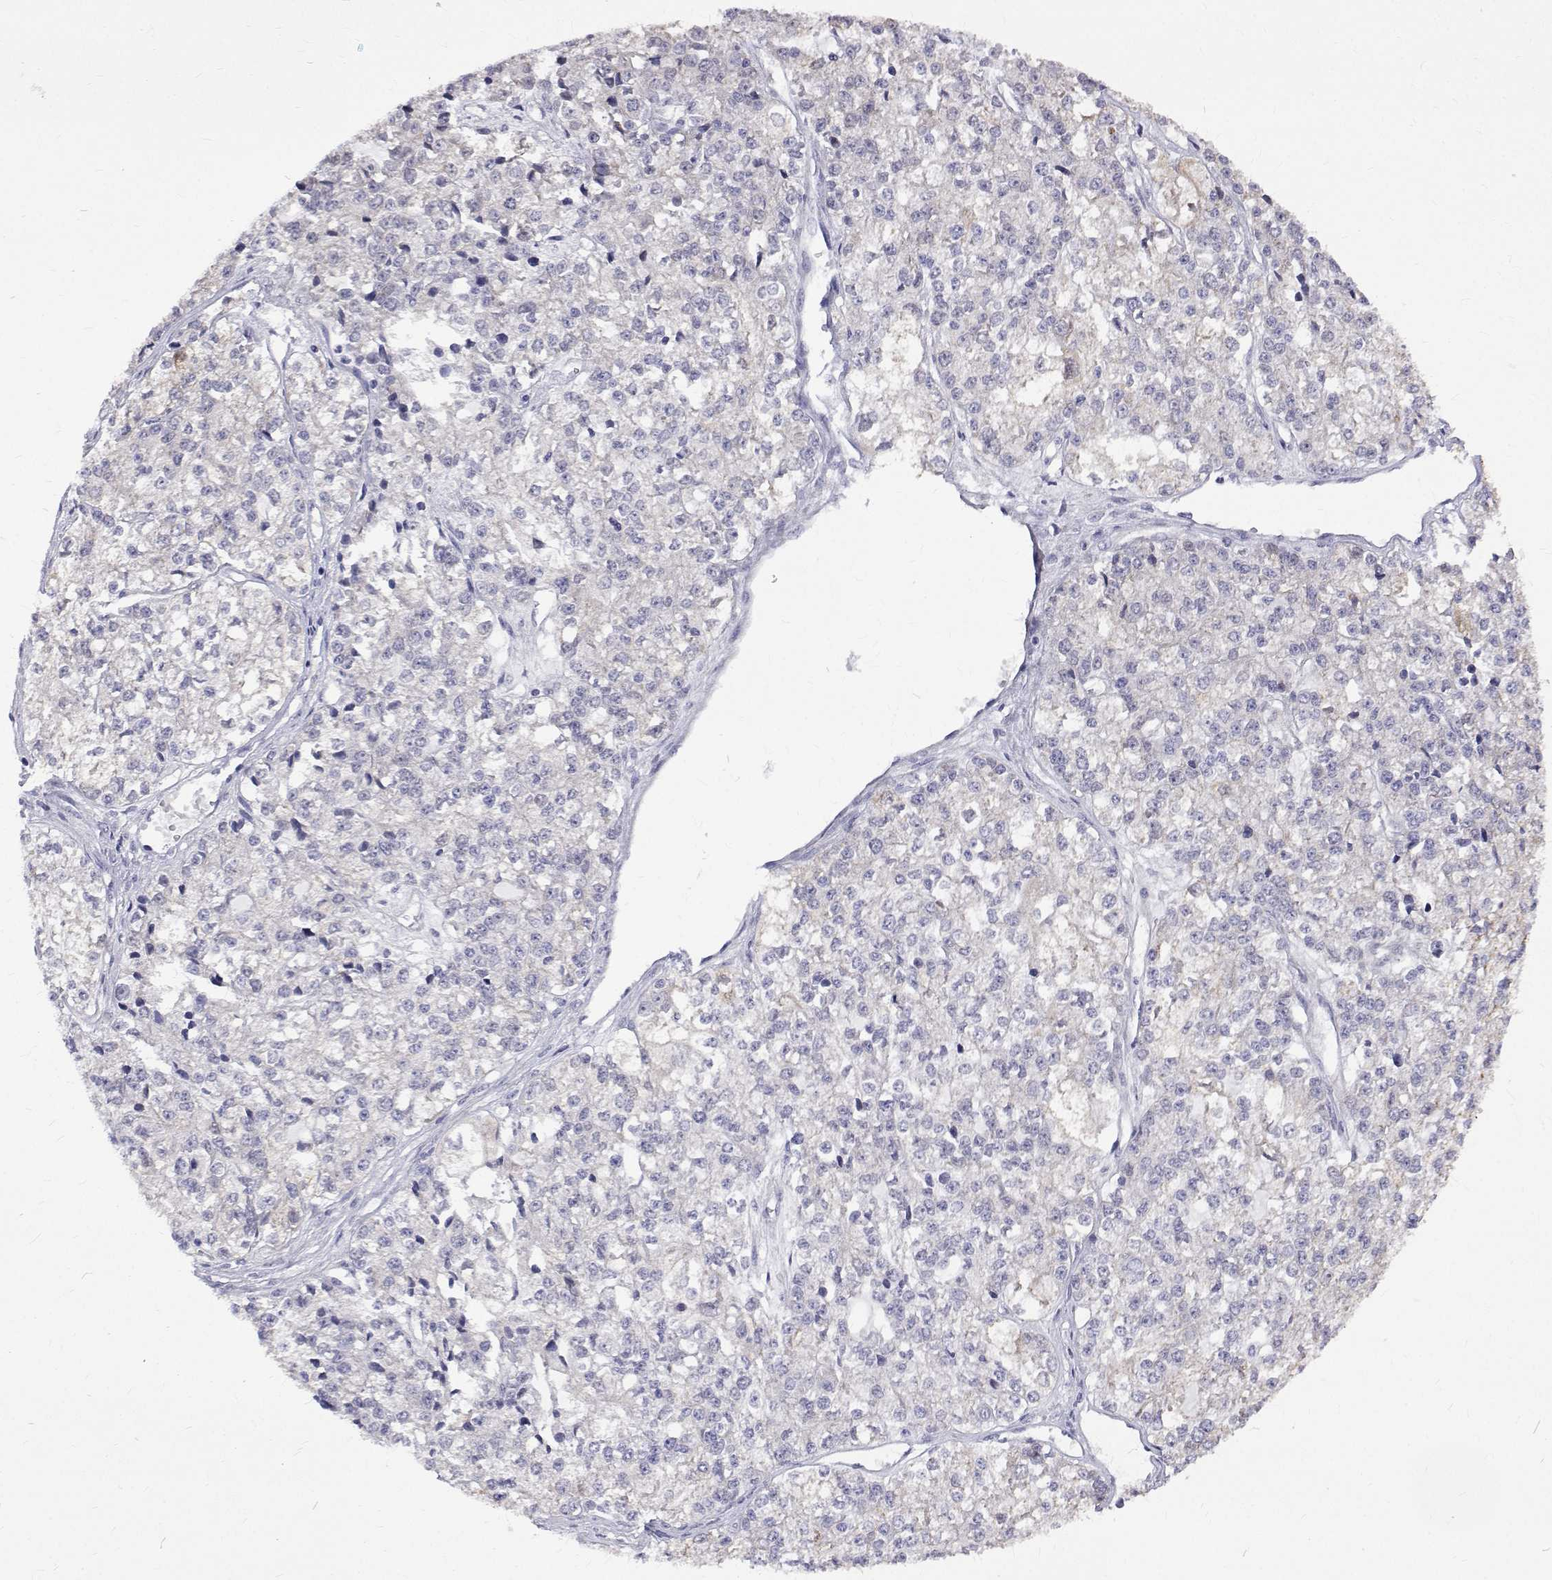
{"staining": {"intensity": "negative", "quantity": "none", "location": "none"}, "tissue": "ovarian cancer", "cell_type": "Tumor cells", "image_type": "cancer", "snomed": [{"axis": "morphology", "description": "Carcinoma, endometroid"}, {"axis": "topography", "description": "Ovary"}], "caption": "This is an immunohistochemistry (IHC) image of human ovarian cancer (endometroid carcinoma). There is no positivity in tumor cells.", "gene": "PADI1", "patient": {"sex": "female", "age": 64}}